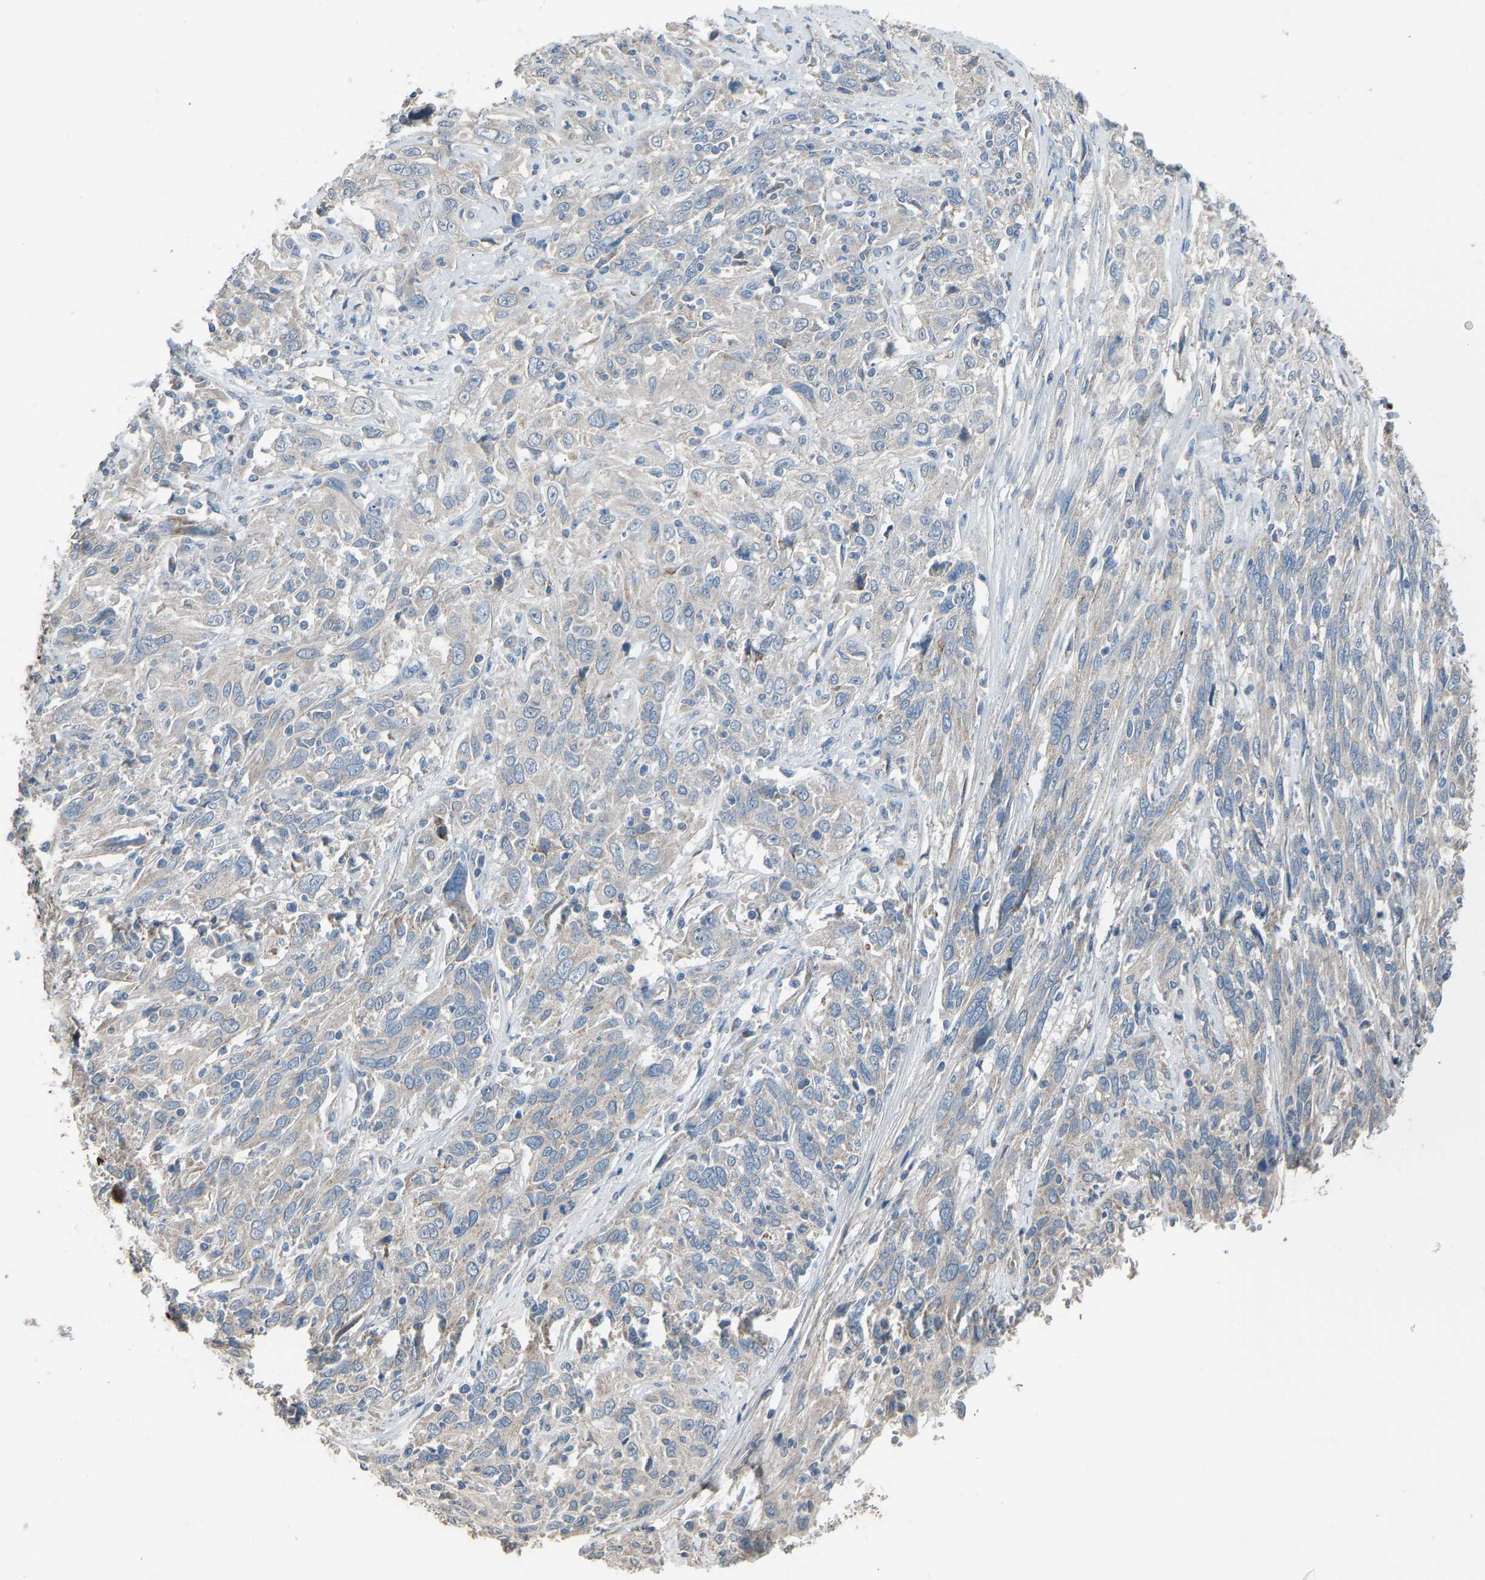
{"staining": {"intensity": "negative", "quantity": "none", "location": "none"}, "tissue": "cervical cancer", "cell_type": "Tumor cells", "image_type": "cancer", "snomed": [{"axis": "morphology", "description": "Squamous cell carcinoma, NOS"}, {"axis": "topography", "description": "Cervix"}], "caption": "The histopathology image reveals no staining of tumor cells in cervical squamous cell carcinoma.", "gene": "TGFBR3", "patient": {"sex": "female", "age": 46}}